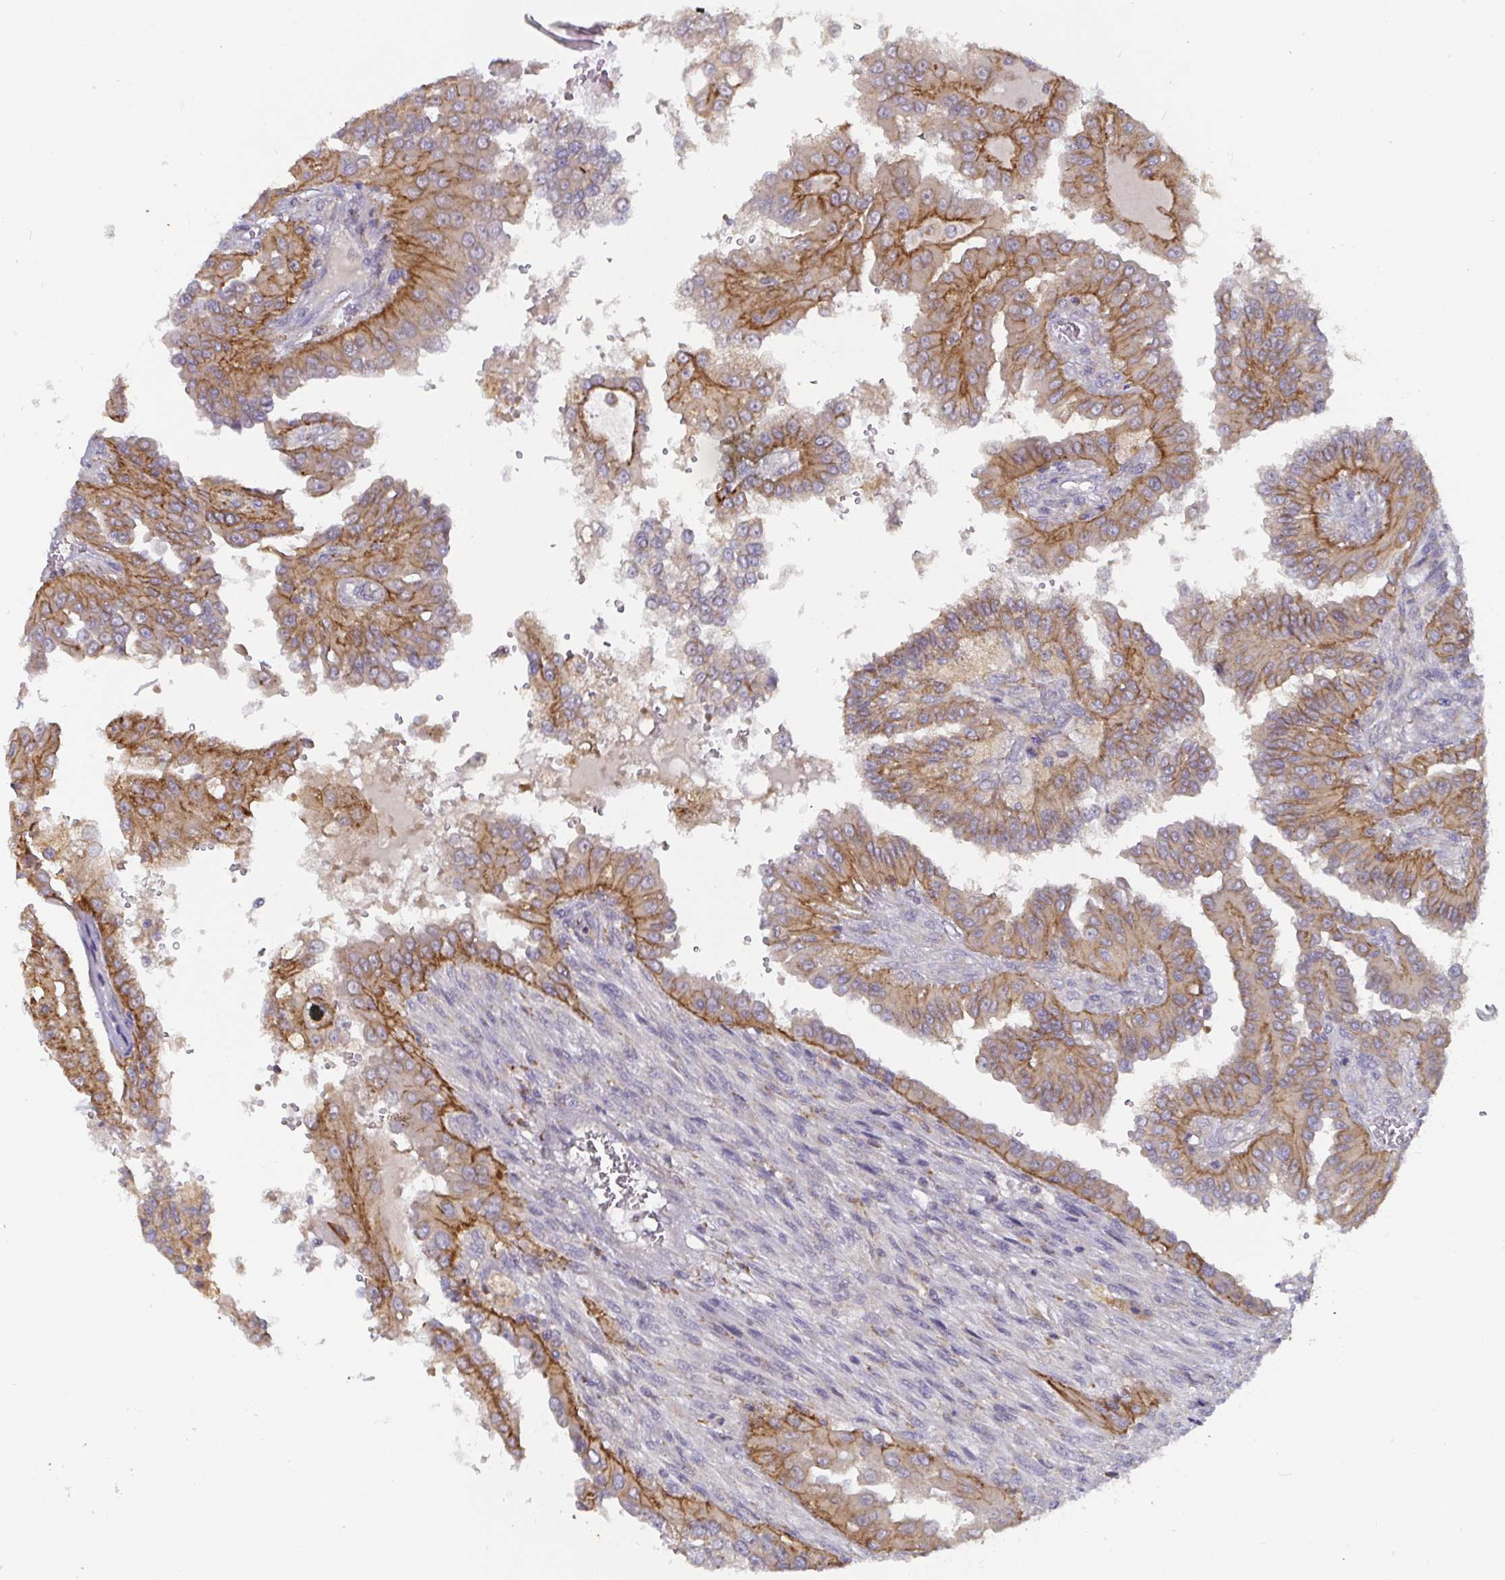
{"staining": {"intensity": "moderate", "quantity": "25%-75%", "location": "cytoplasmic/membranous"}, "tissue": "renal cancer", "cell_type": "Tumor cells", "image_type": "cancer", "snomed": [{"axis": "morphology", "description": "Adenocarcinoma, NOS"}, {"axis": "topography", "description": "Kidney"}], "caption": "An IHC photomicrograph of neoplastic tissue is shown. Protein staining in brown highlights moderate cytoplasmic/membranous positivity in renal cancer within tumor cells.", "gene": "CDH18", "patient": {"sex": "male", "age": 58}}